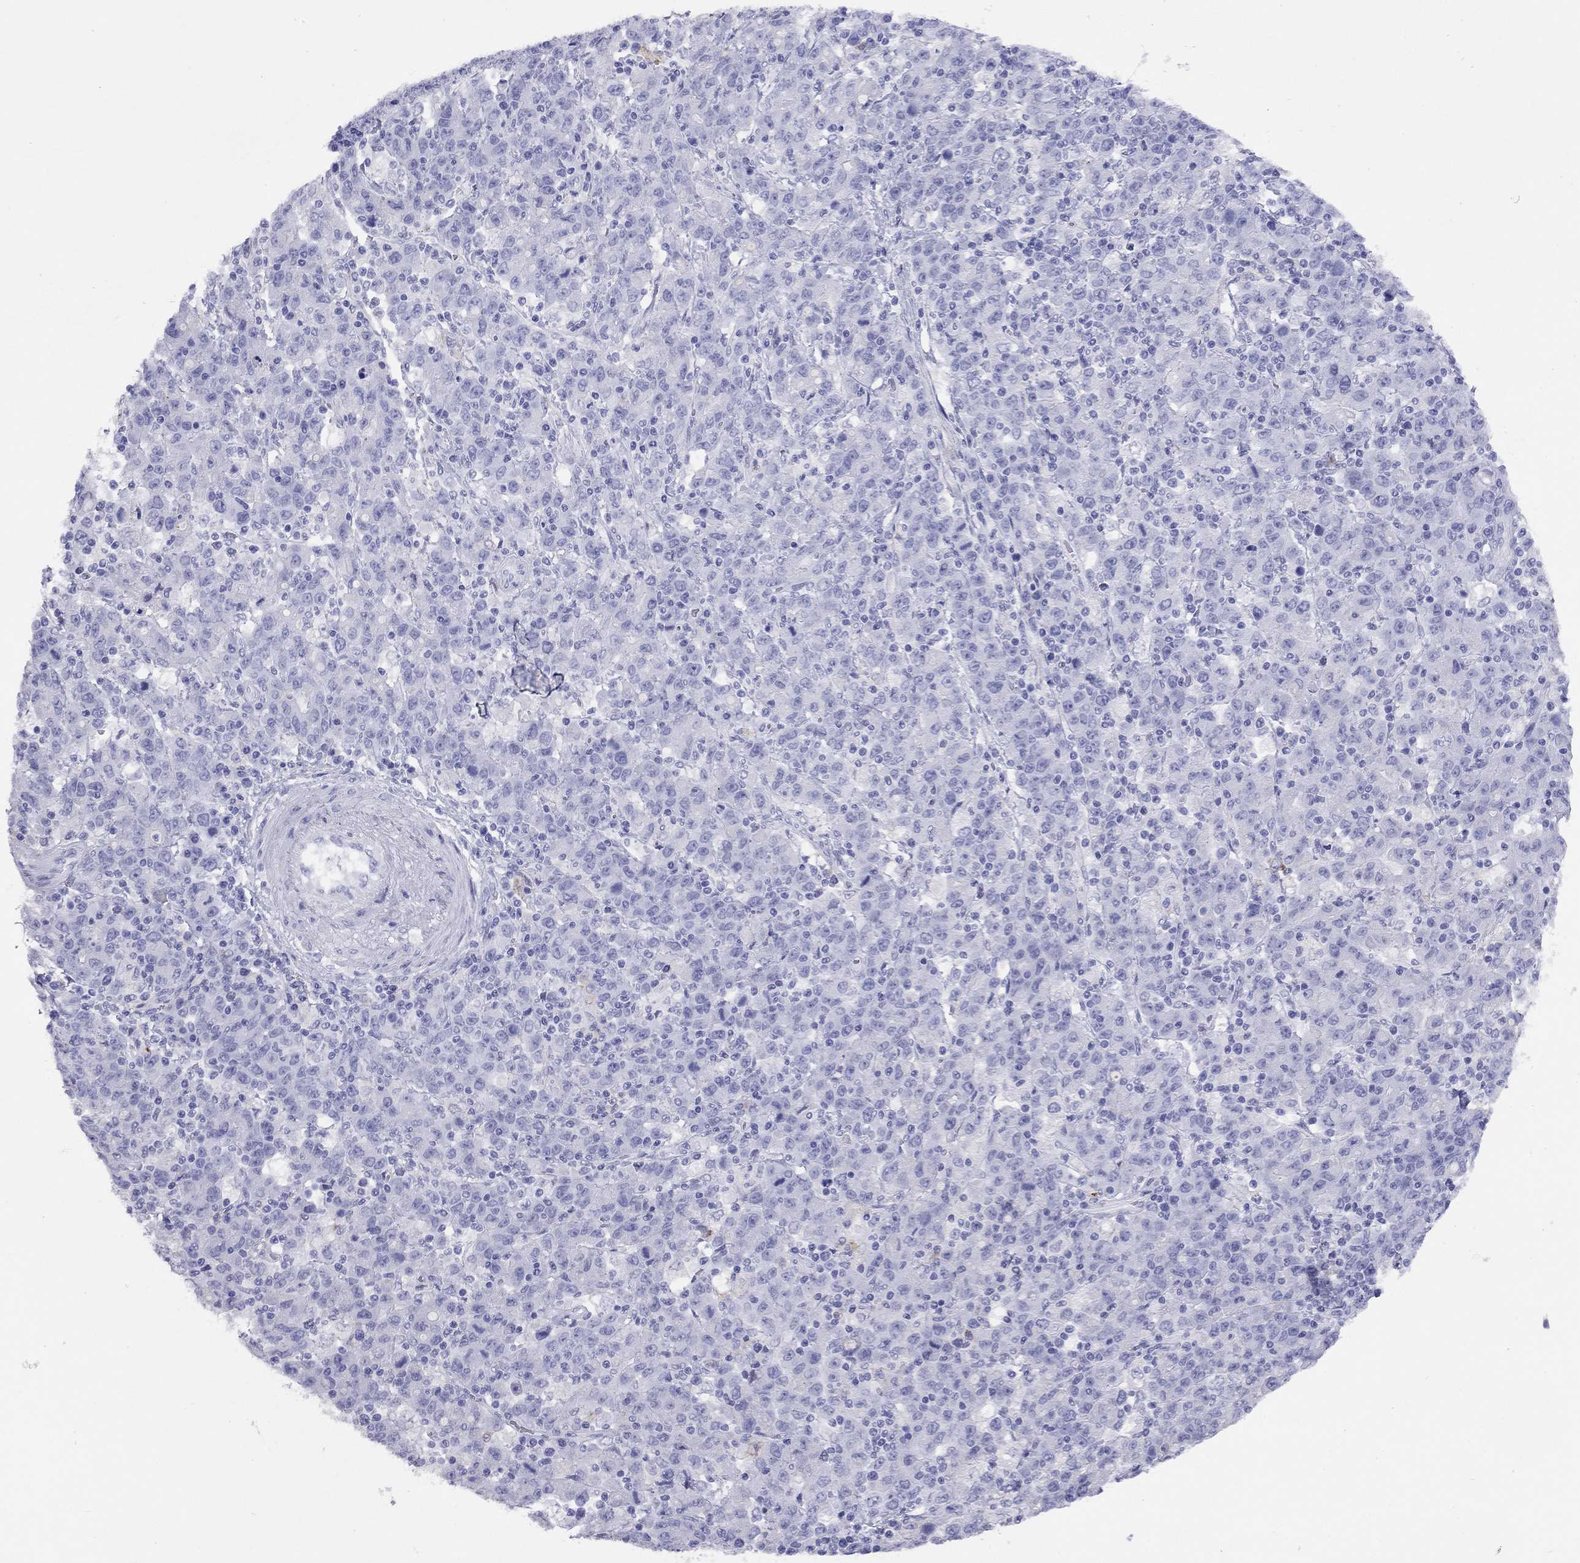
{"staining": {"intensity": "negative", "quantity": "none", "location": "none"}, "tissue": "stomach cancer", "cell_type": "Tumor cells", "image_type": "cancer", "snomed": [{"axis": "morphology", "description": "Adenocarcinoma, NOS"}, {"axis": "topography", "description": "Stomach, upper"}], "caption": "DAB immunohistochemical staining of human stomach adenocarcinoma demonstrates no significant staining in tumor cells. Brightfield microscopy of IHC stained with DAB (brown) and hematoxylin (blue), captured at high magnification.", "gene": "HLA-DQB2", "patient": {"sex": "male", "age": 69}}